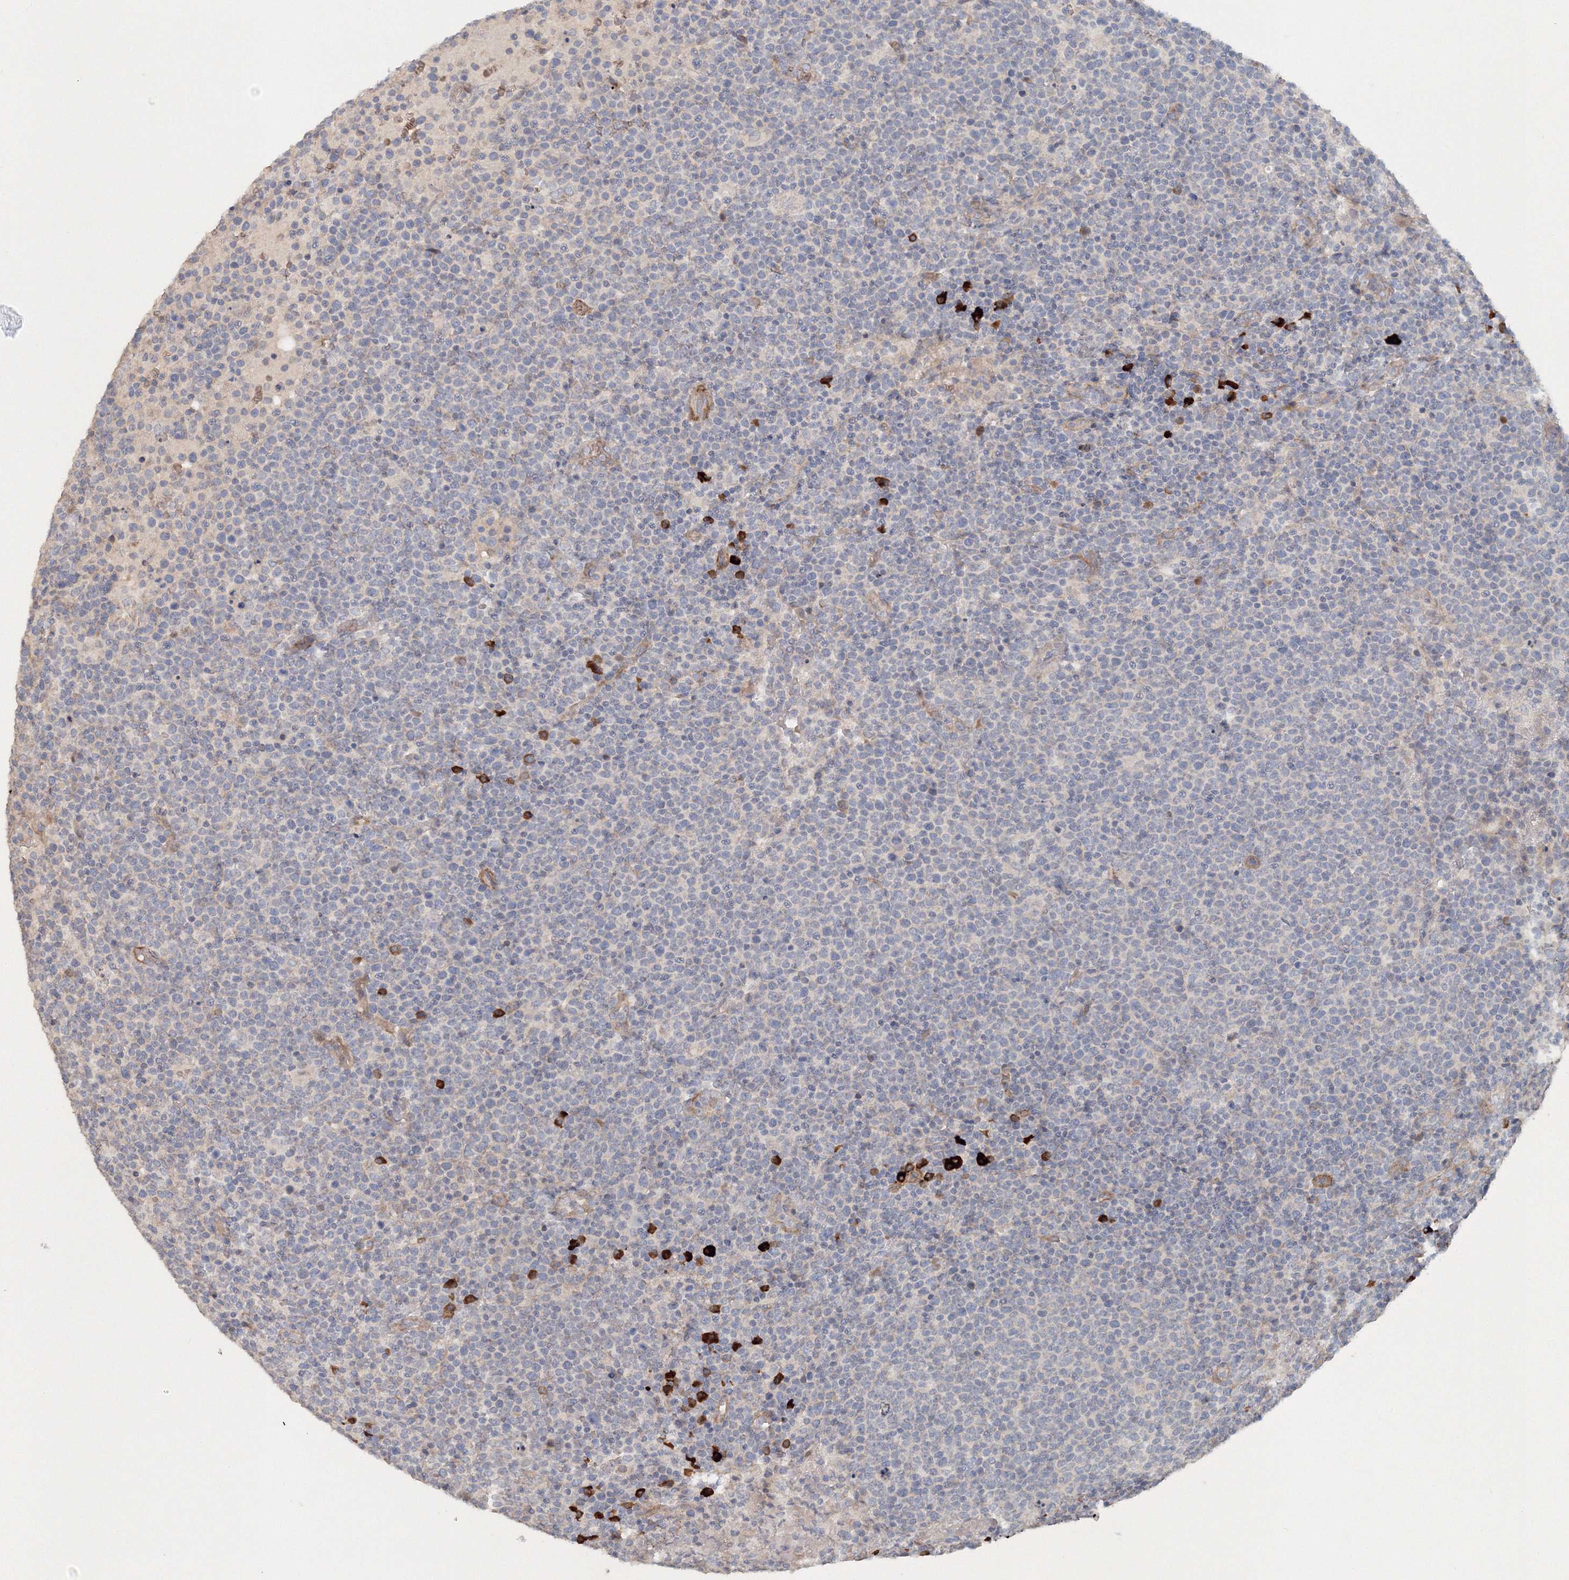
{"staining": {"intensity": "negative", "quantity": "none", "location": "none"}, "tissue": "lymphoma", "cell_type": "Tumor cells", "image_type": "cancer", "snomed": [{"axis": "morphology", "description": "Malignant lymphoma, non-Hodgkin's type, High grade"}, {"axis": "topography", "description": "Lymph node"}], "caption": "Tumor cells show no significant protein positivity in malignant lymphoma, non-Hodgkin's type (high-grade).", "gene": "NALF2", "patient": {"sex": "male", "age": 61}}